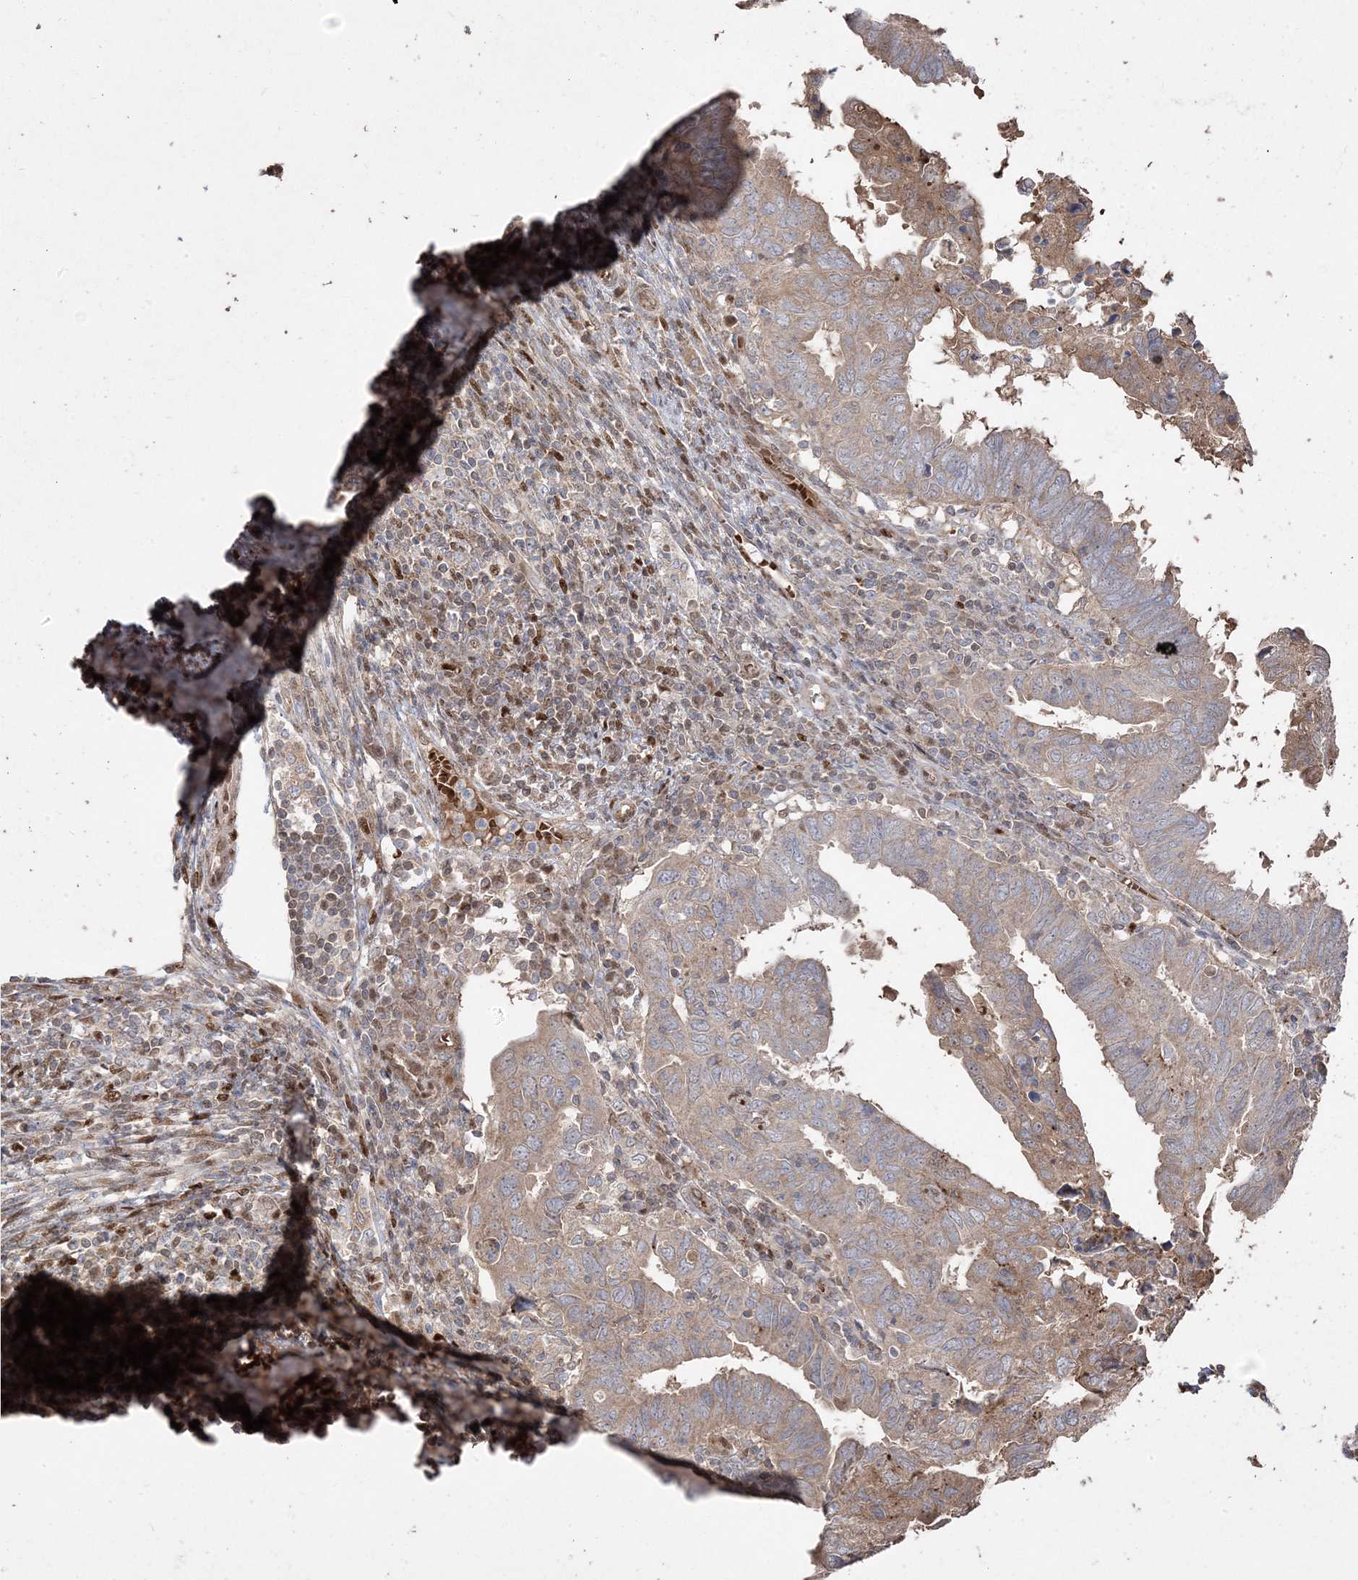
{"staining": {"intensity": "weak", "quantity": ">75%", "location": "cytoplasmic/membranous"}, "tissue": "endometrial cancer", "cell_type": "Tumor cells", "image_type": "cancer", "snomed": [{"axis": "morphology", "description": "Adenocarcinoma, NOS"}, {"axis": "topography", "description": "Uterus"}], "caption": "Endometrial cancer (adenocarcinoma) stained for a protein (brown) reveals weak cytoplasmic/membranous positive positivity in approximately >75% of tumor cells.", "gene": "PPOX", "patient": {"sex": "female", "age": 77}}